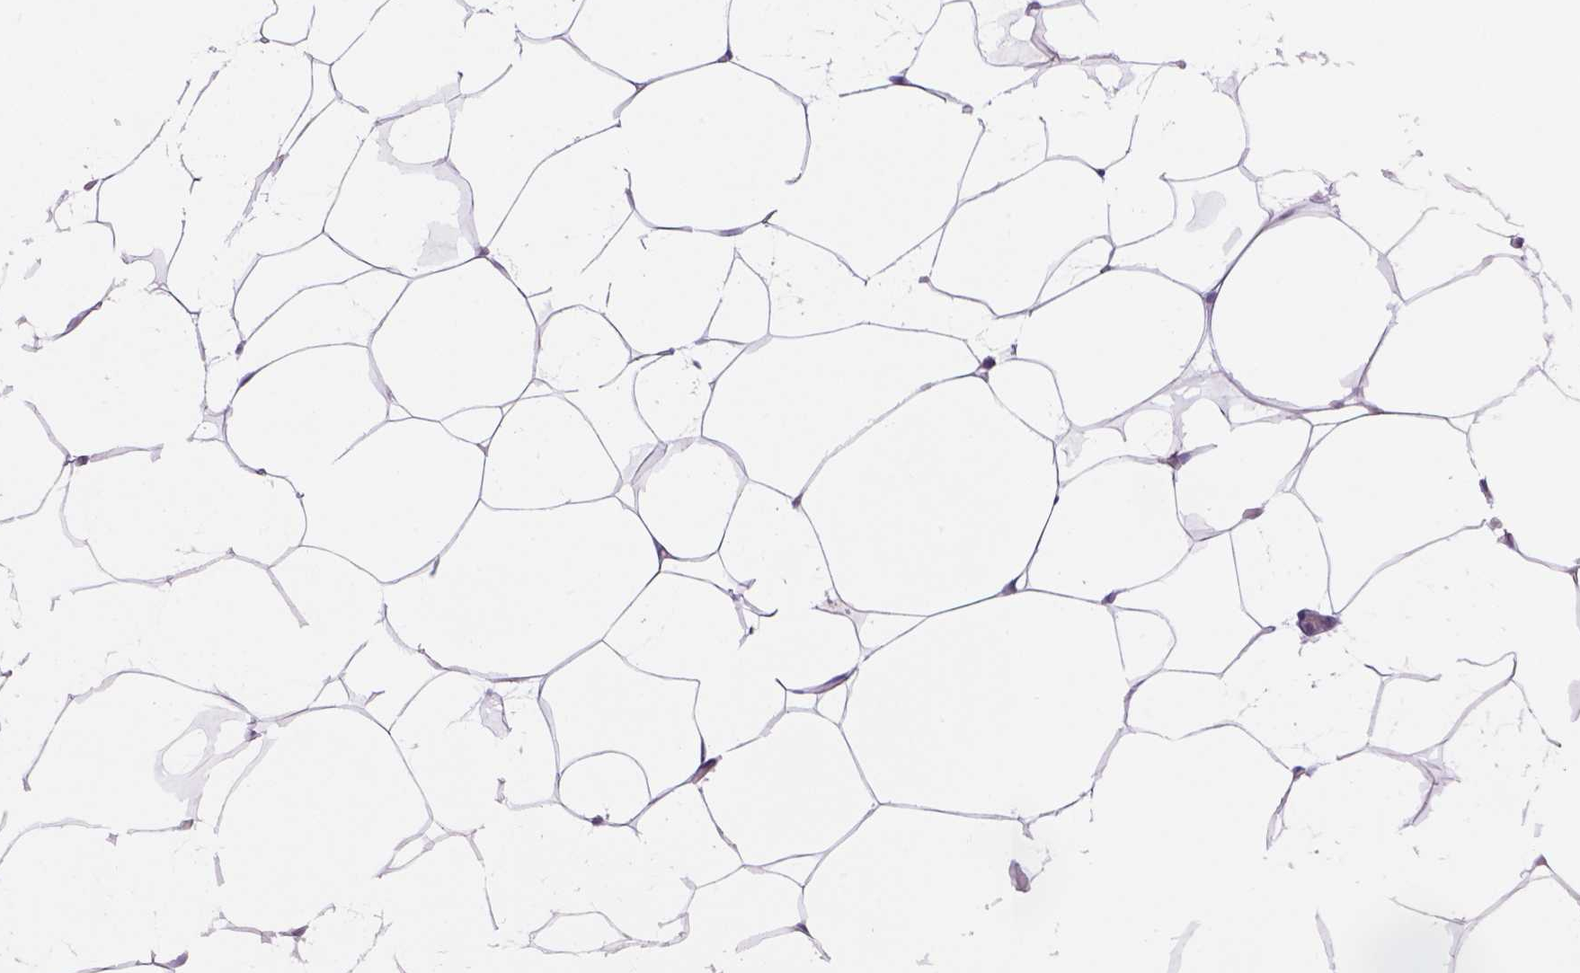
{"staining": {"intensity": "negative", "quantity": "none", "location": "none"}, "tissue": "breast", "cell_type": "Adipocytes", "image_type": "normal", "snomed": [{"axis": "morphology", "description": "Normal tissue, NOS"}, {"axis": "topography", "description": "Breast"}], "caption": "Adipocytes are negative for brown protein staining in unremarkable breast.", "gene": "ADGRV1", "patient": {"sex": "female", "age": 32}}